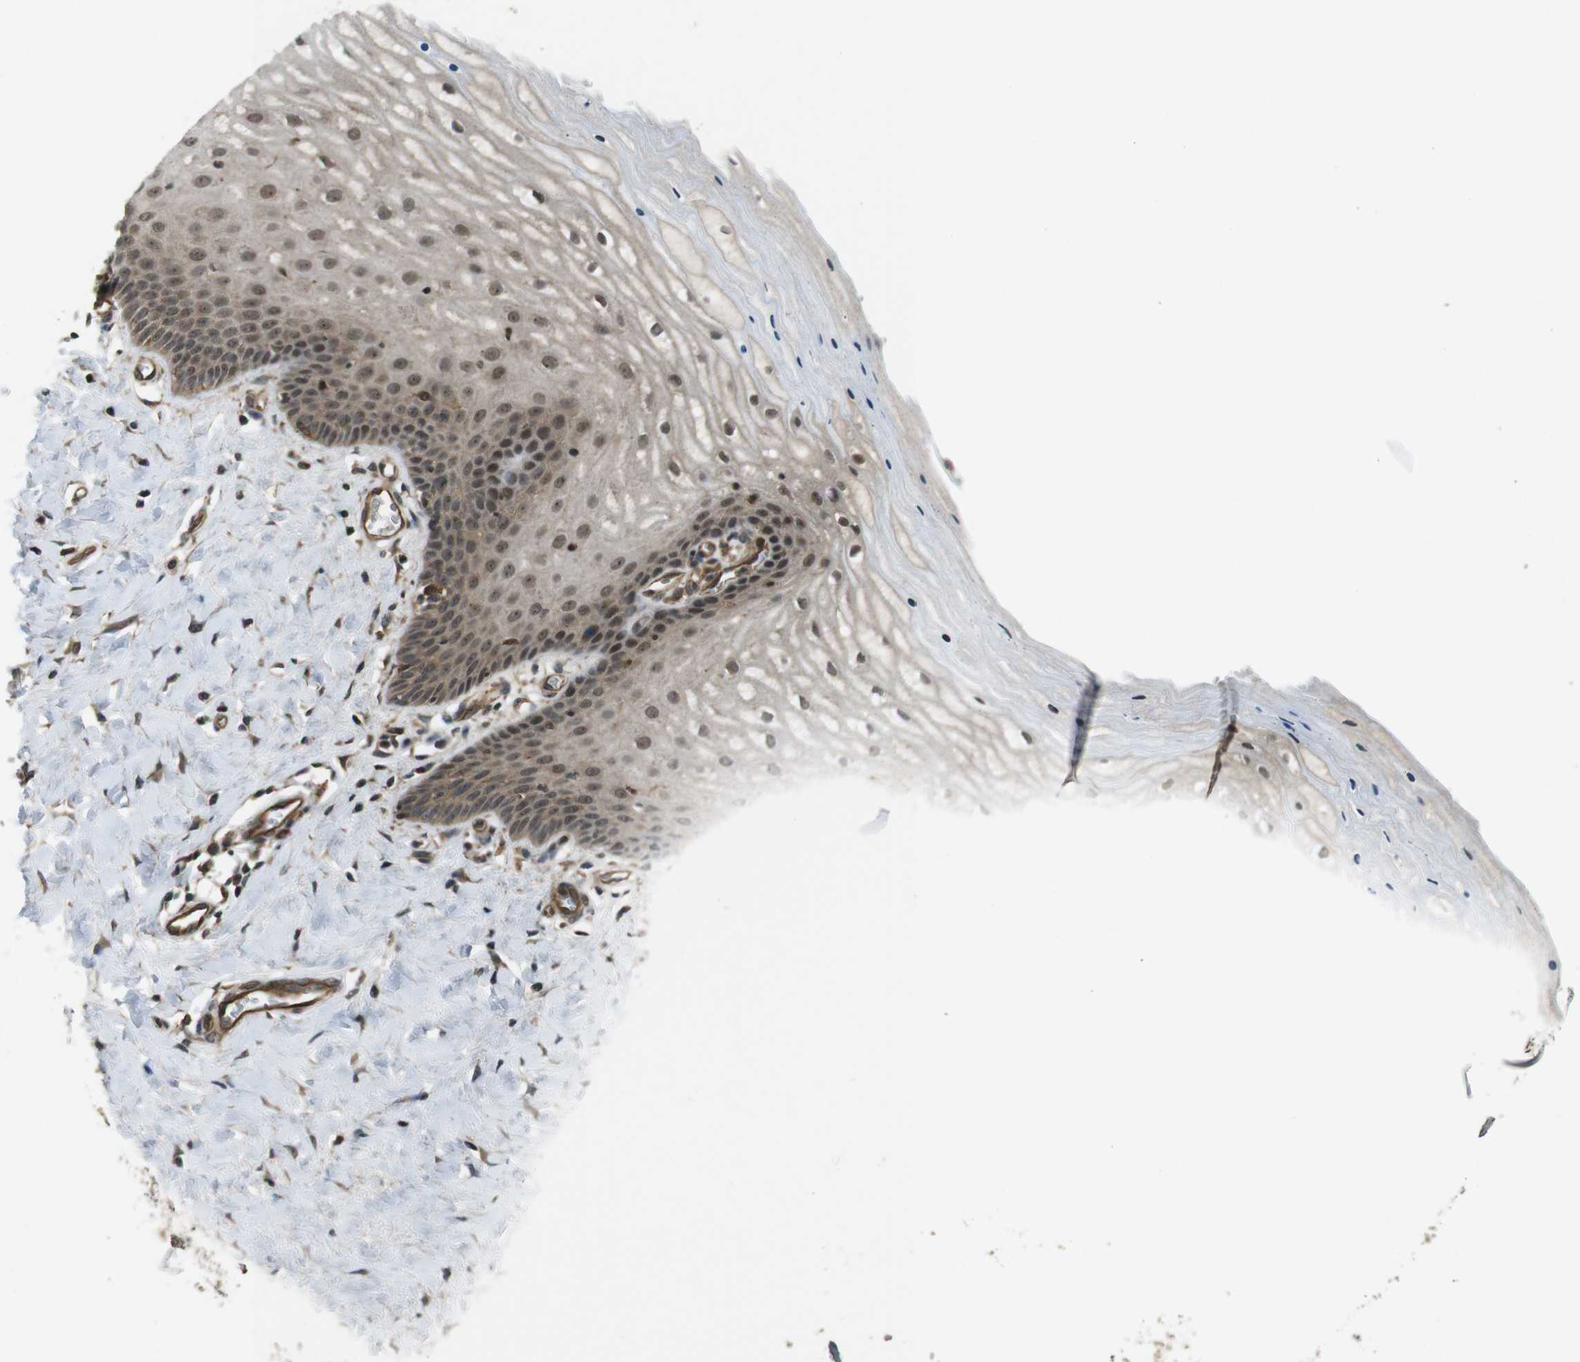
{"staining": {"intensity": "moderate", "quantity": ">75%", "location": "cytoplasmic/membranous,nuclear"}, "tissue": "cervix", "cell_type": "Glandular cells", "image_type": "normal", "snomed": [{"axis": "morphology", "description": "Normal tissue, NOS"}, {"axis": "topography", "description": "Cervix"}], "caption": "Cervix stained with DAB (3,3'-diaminobenzidine) IHC reveals medium levels of moderate cytoplasmic/membranous,nuclear expression in approximately >75% of glandular cells.", "gene": "TIAM2", "patient": {"sex": "female", "age": 55}}